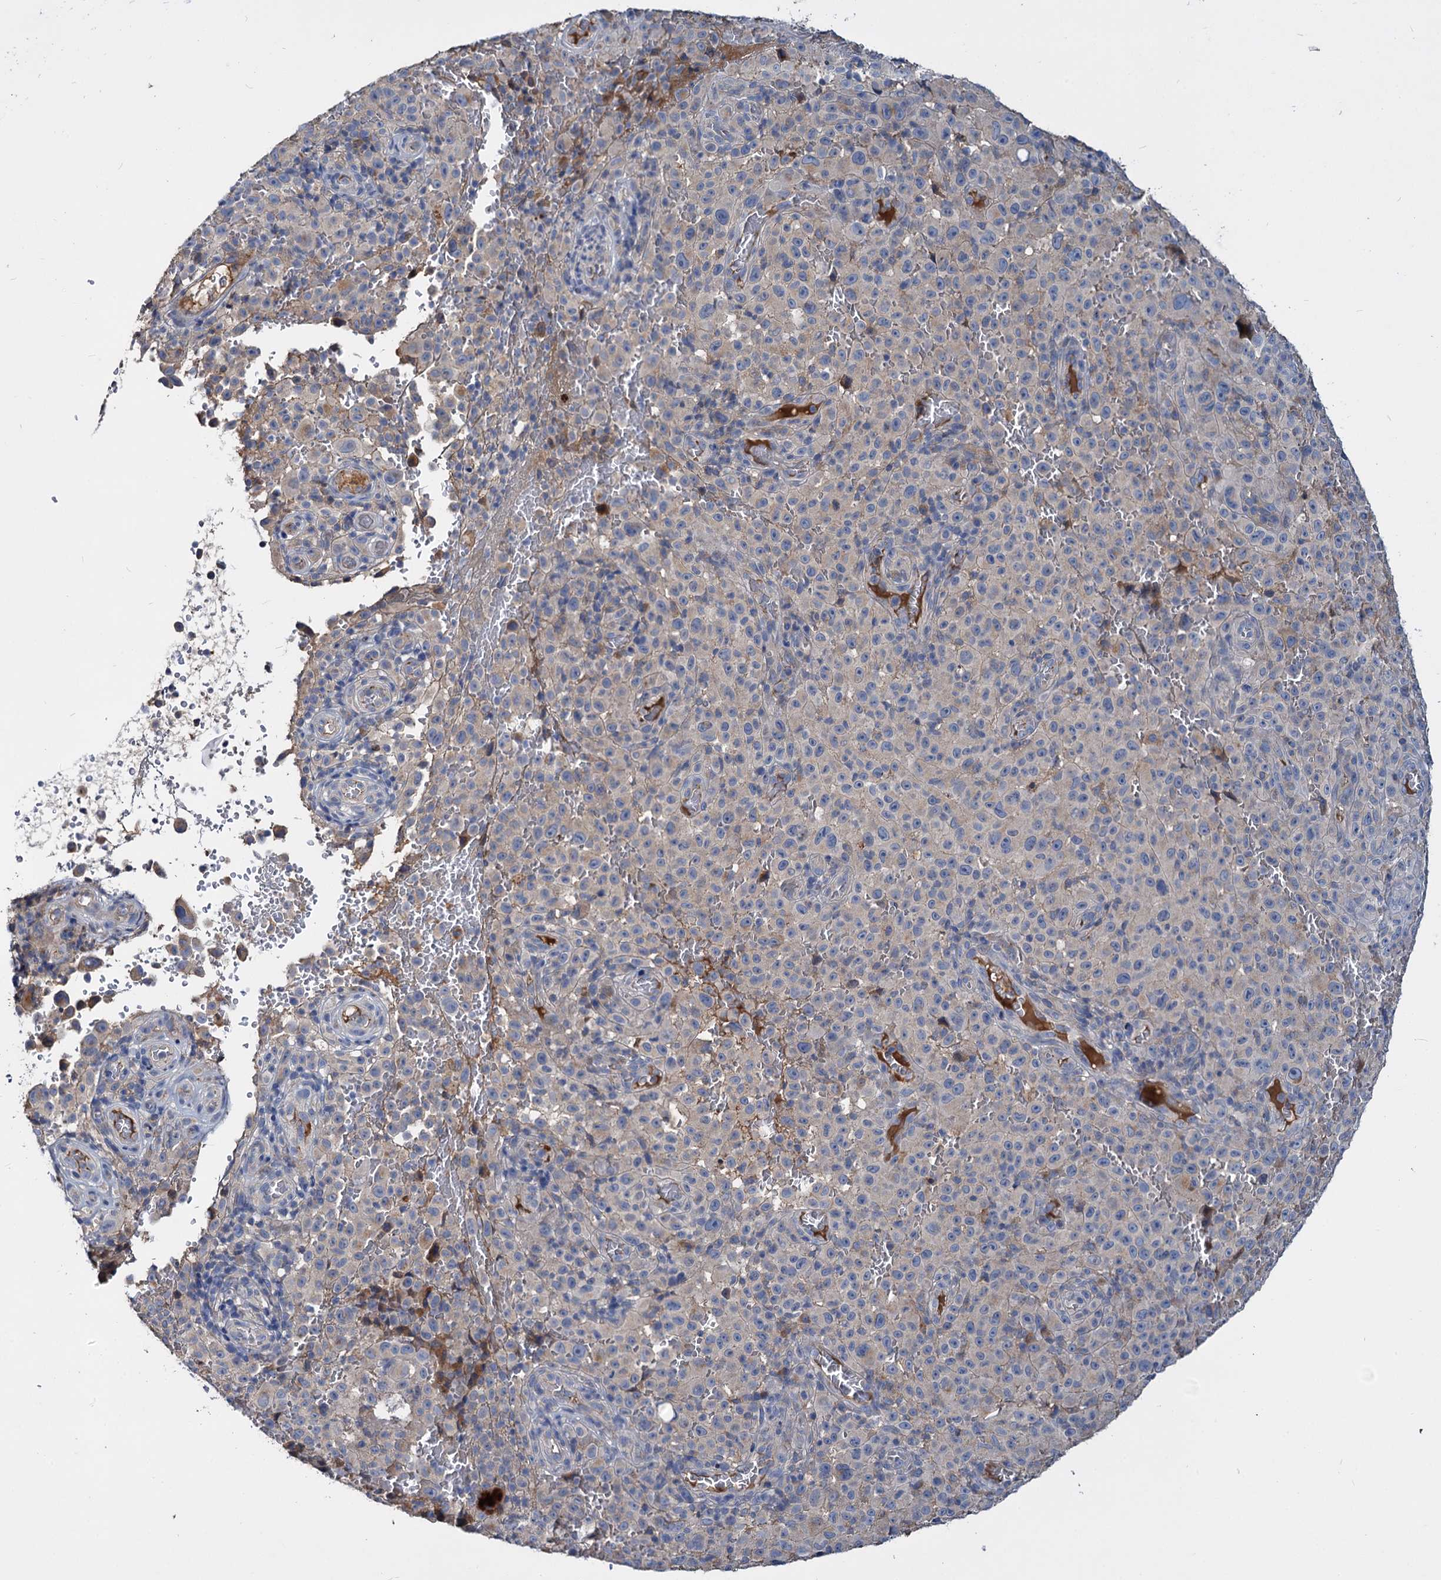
{"staining": {"intensity": "negative", "quantity": "none", "location": "none"}, "tissue": "melanoma", "cell_type": "Tumor cells", "image_type": "cancer", "snomed": [{"axis": "morphology", "description": "Malignant melanoma, NOS"}, {"axis": "topography", "description": "Skin"}], "caption": "Tumor cells are negative for brown protein staining in malignant melanoma.", "gene": "ACY3", "patient": {"sex": "female", "age": 82}}